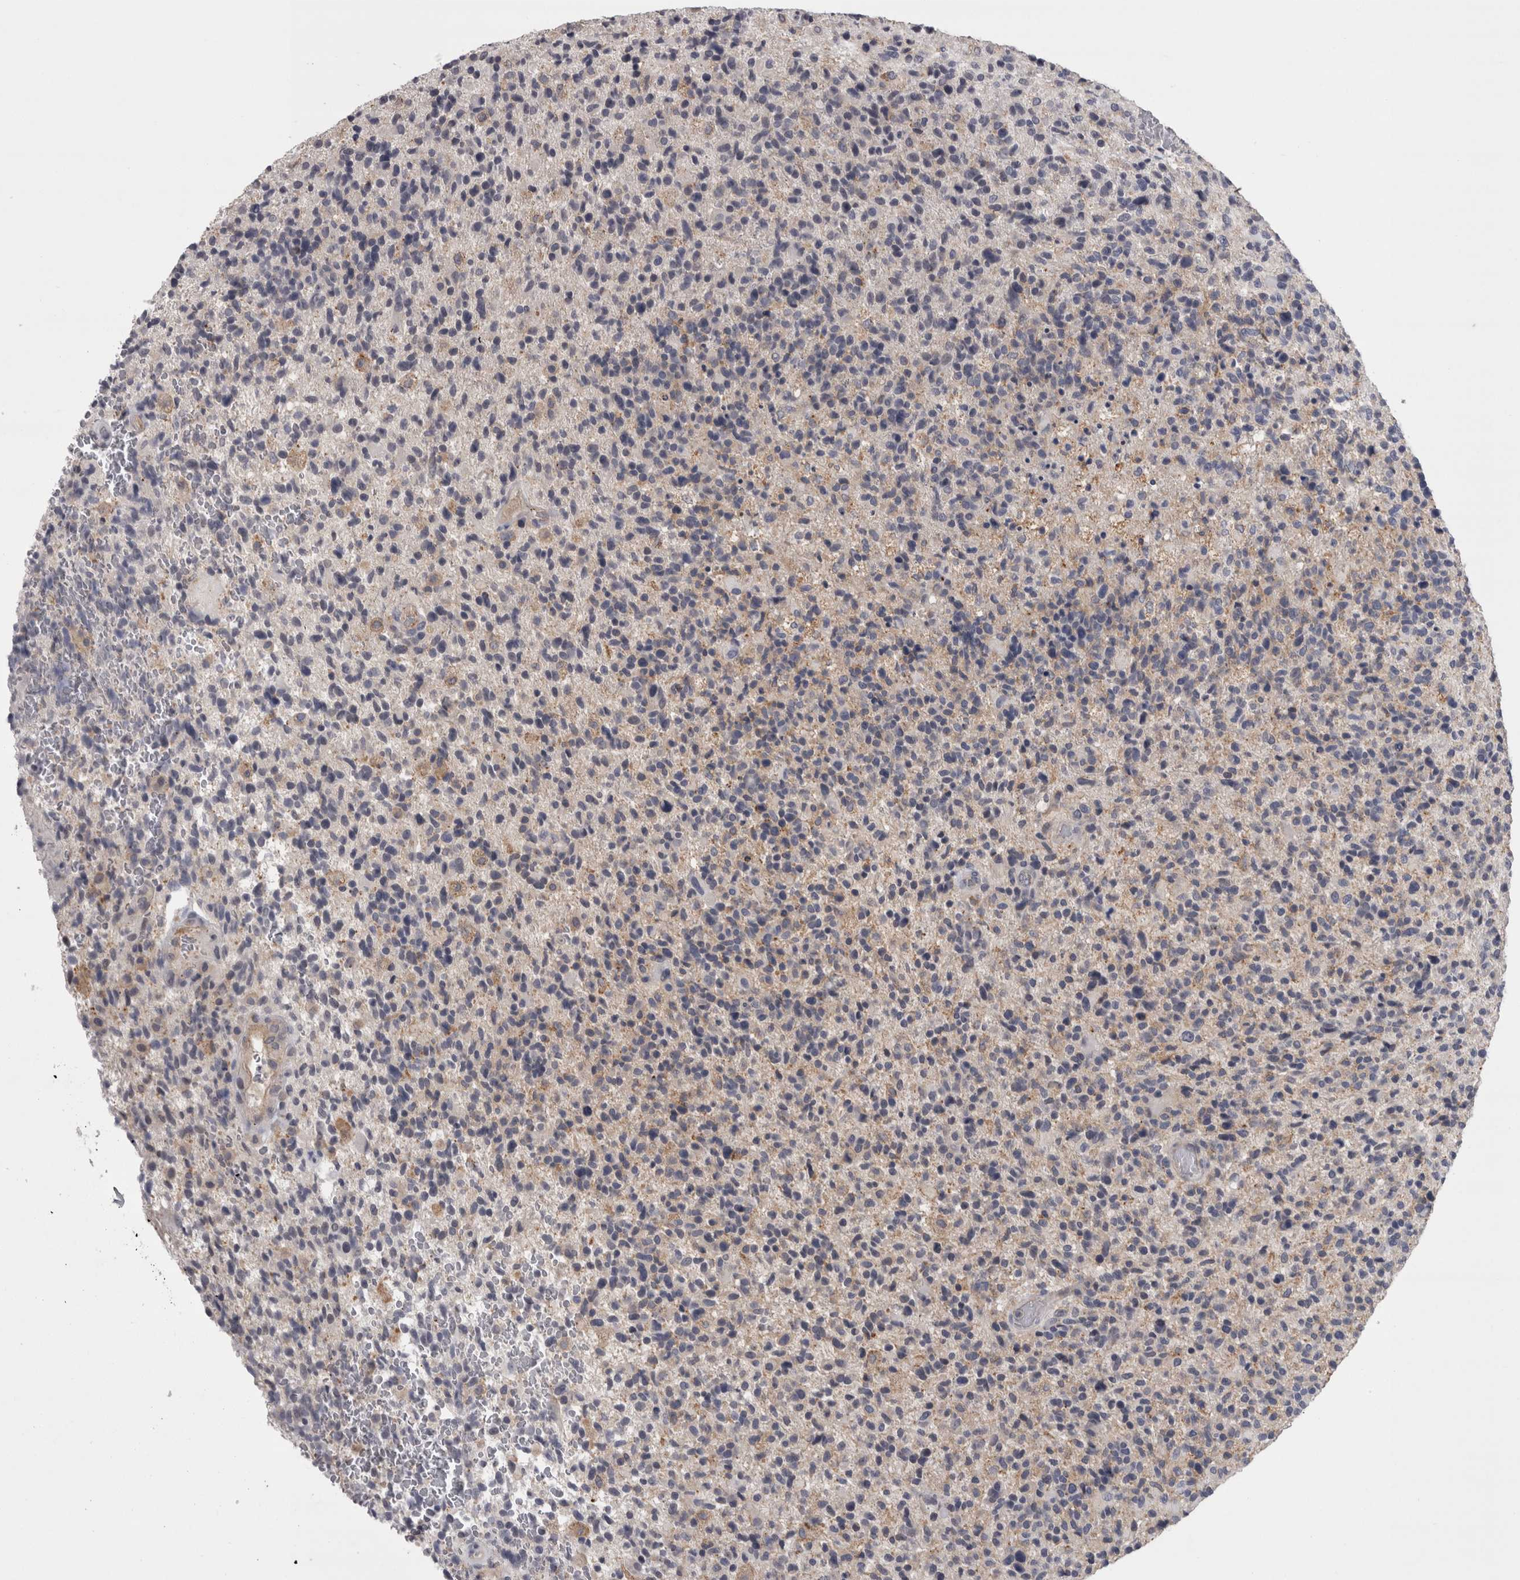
{"staining": {"intensity": "negative", "quantity": "none", "location": "none"}, "tissue": "glioma", "cell_type": "Tumor cells", "image_type": "cancer", "snomed": [{"axis": "morphology", "description": "Glioma, malignant, High grade"}, {"axis": "topography", "description": "Brain"}], "caption": "DAB (3,3'-diaminobenzidine) immunohistochemical staining of malignant high-grade glioma demonstrates no significant staining in tumor cells.", "gene": "LYZL6", "patient": {"sex": "male", "age": 72}}